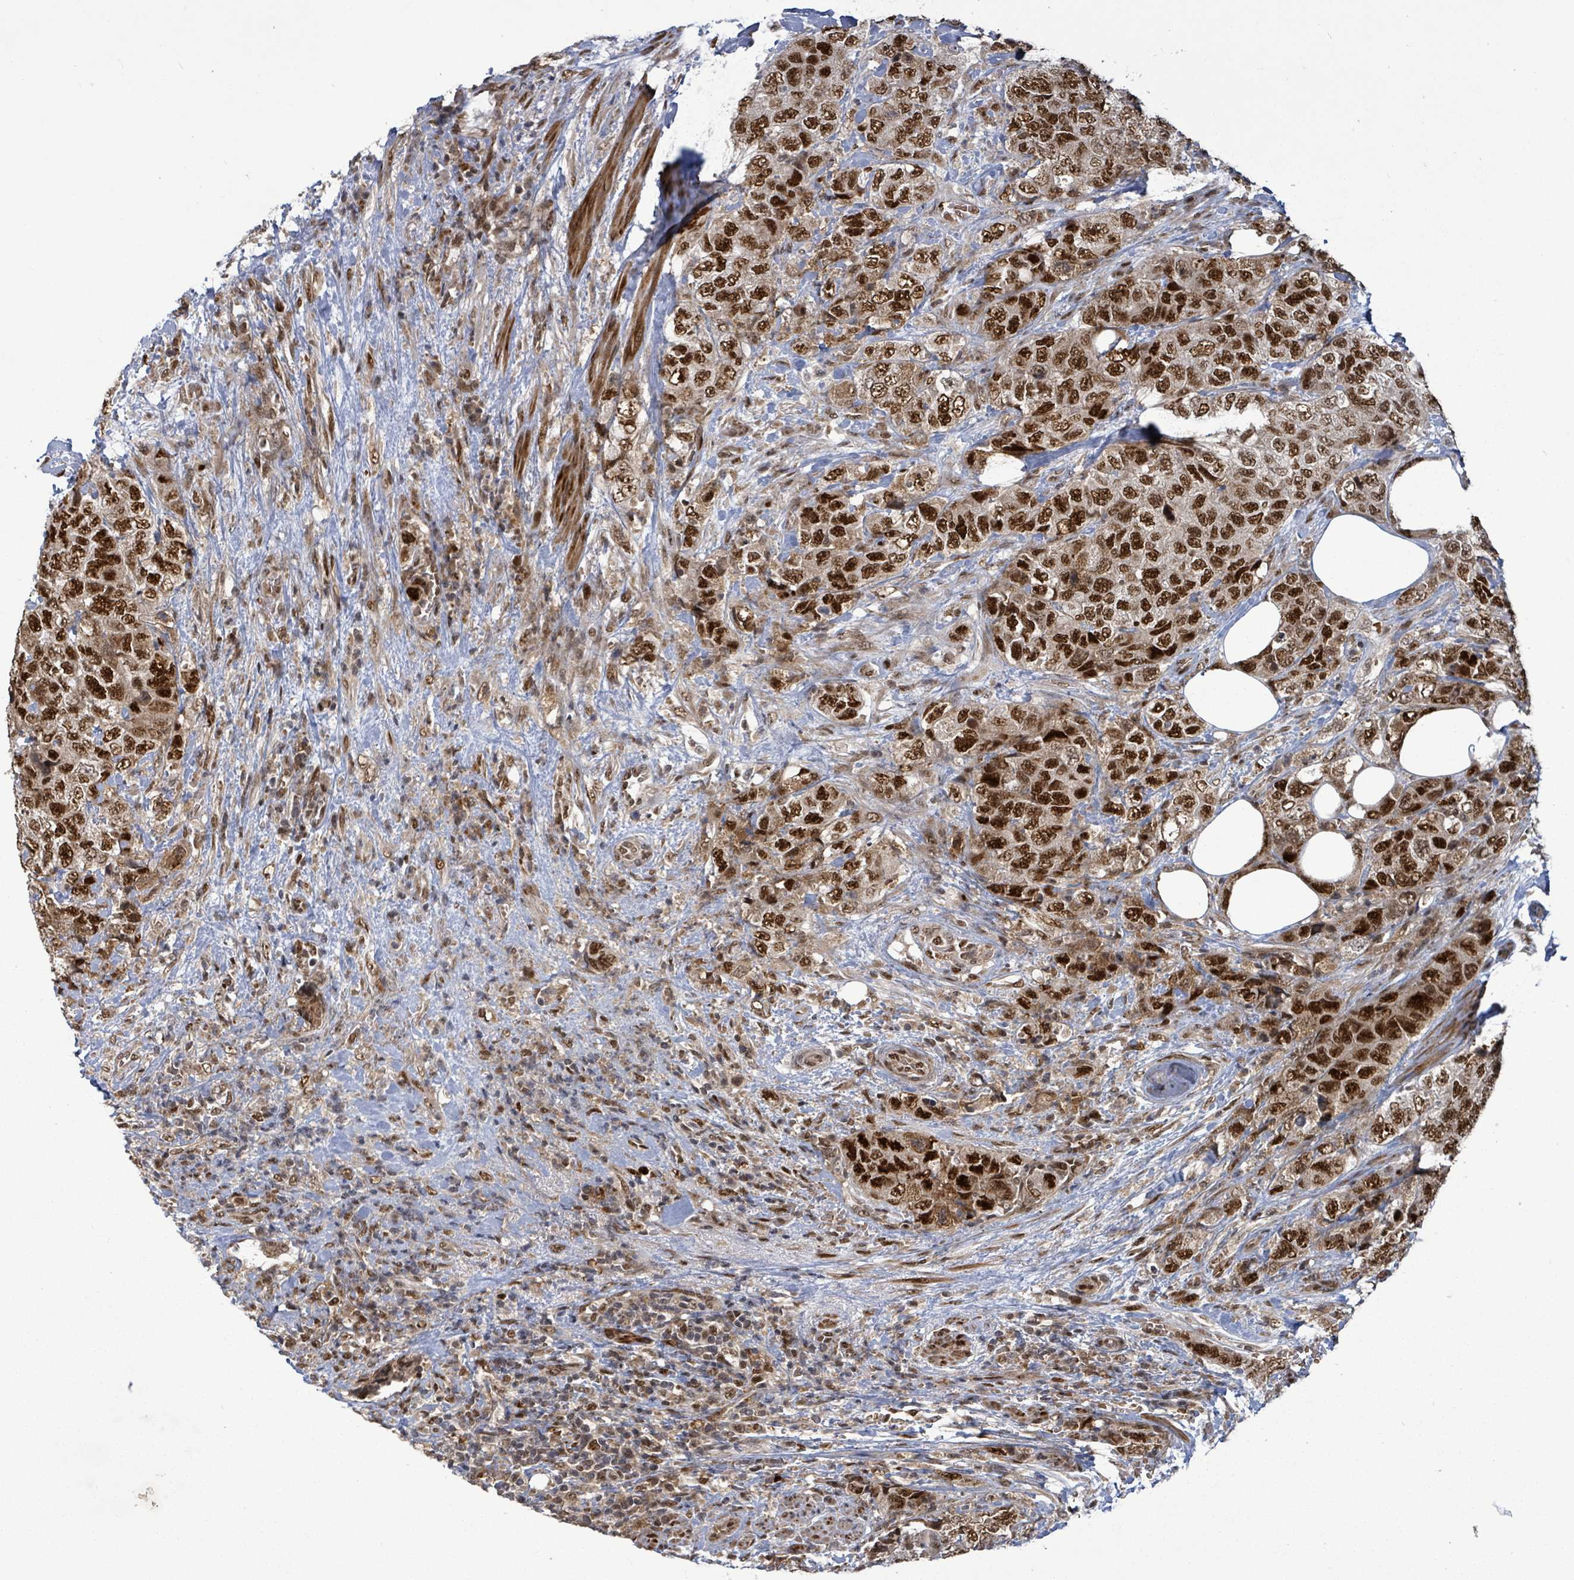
{"staining": {"intensity": "strong", "quantity": ">75%", "location": "nuclear"}, "tissue": "urothelial cancer", "cell_type": "Tumor cells", "image_type": "cancer", "snomed": [{"axis": "morphology", "description": "Urothelial carcinoma, High grade"}, {"axis": "topography", "description": "Urinary bladder"}], "caption": "A histopathology image showing strong nuclear positivity in approximately >75% of tumor cells in urothelial cancer, as visualized by brown immunohistochemical staining.", "gene": "PATZ1", "patient": {"sex": "female", "age": 78}}